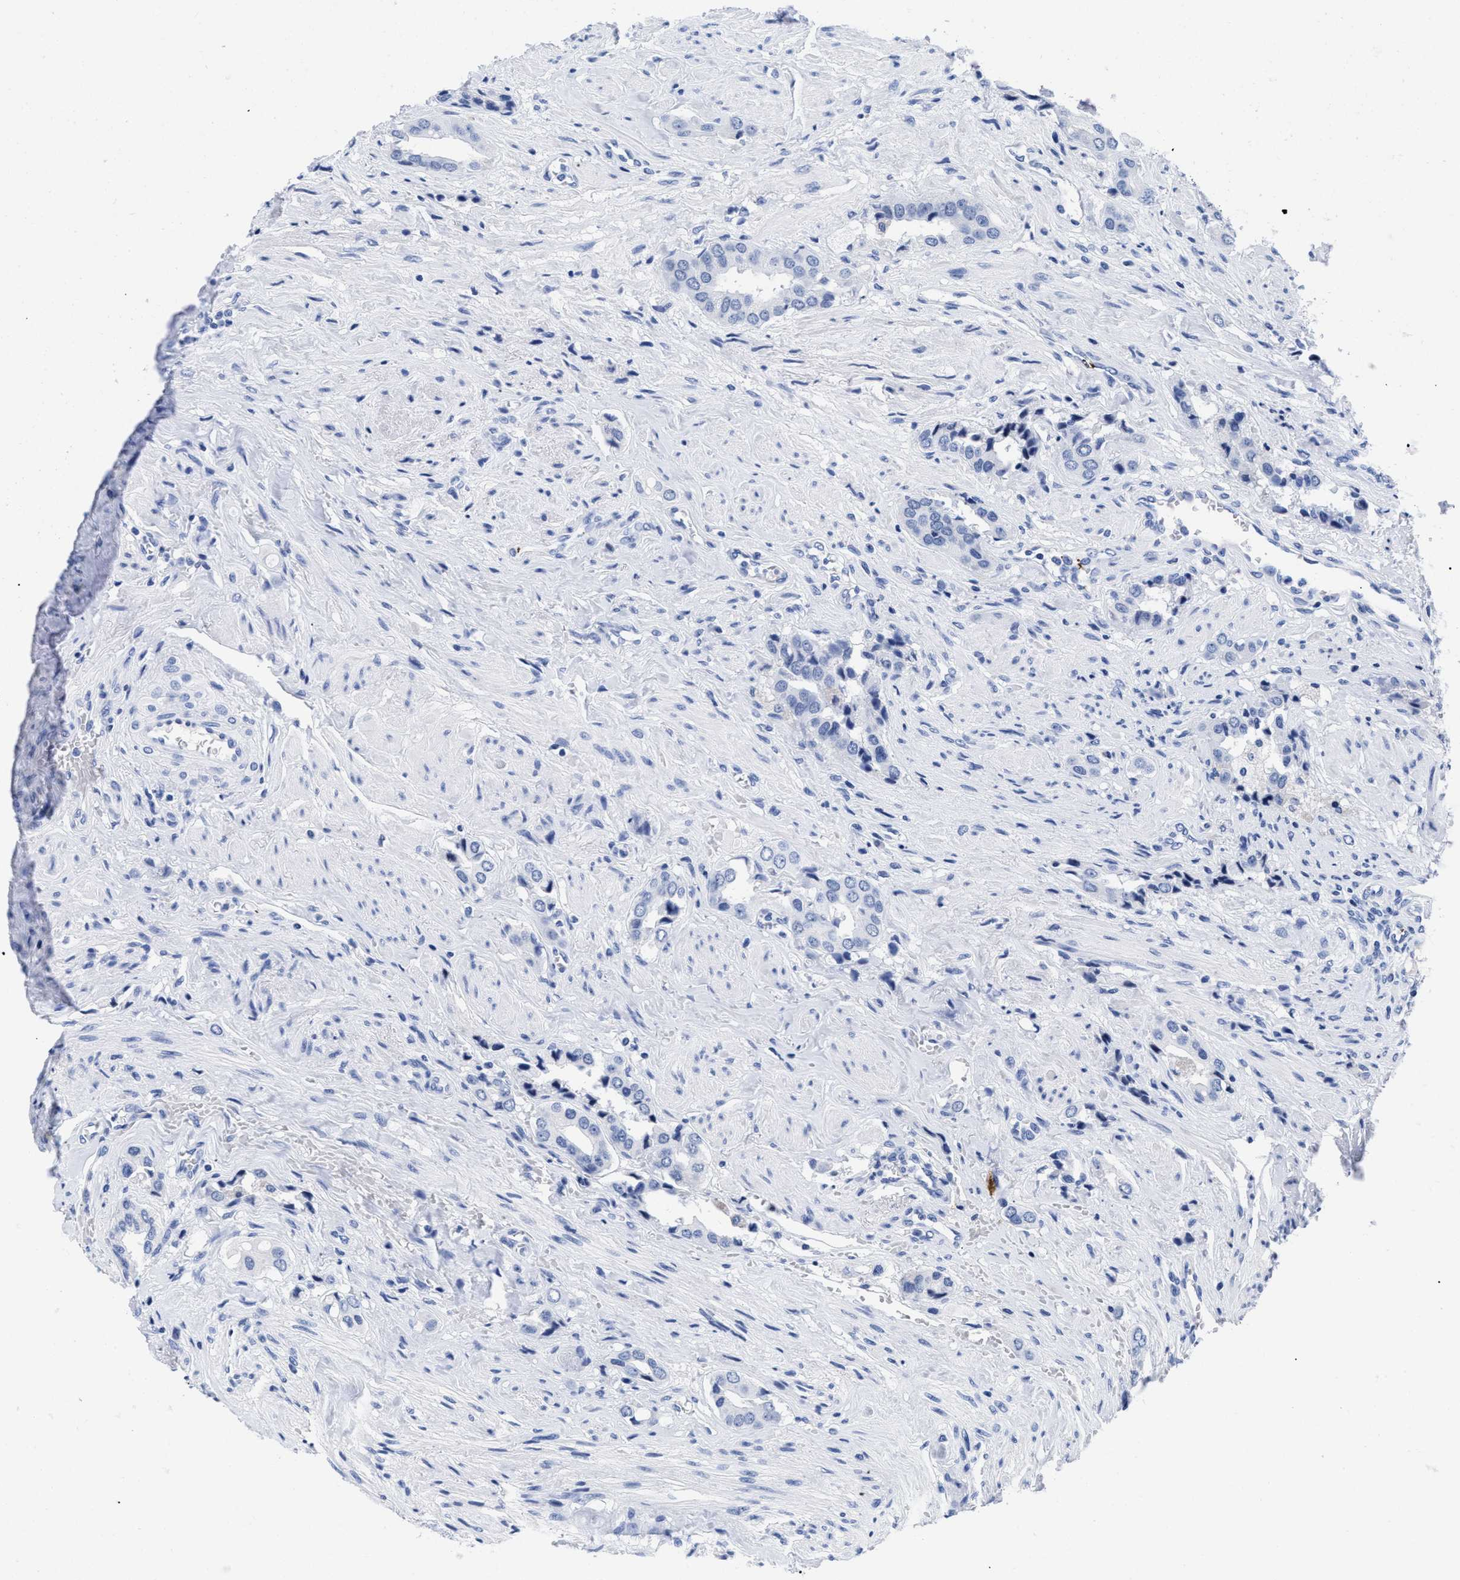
{"staining": {"intensity": "negative", "quantity": "none", "location": "none"}, "tissue": "prostate cancer", "cell_type": "Tumor cells", "image_type": "cancer", "snomed": [{"axis": "morphology", "description": "Adenocarcinoma, High grade"}, {"axis": "topography", "description": "Prostate"}], "caption": "Prostate cancer stained for a protein using immunohistochemistry (IHC) reveals no positivity tumor cells.", "gene": "TREML1", "patient": {"sex": "male", "age": 52}}